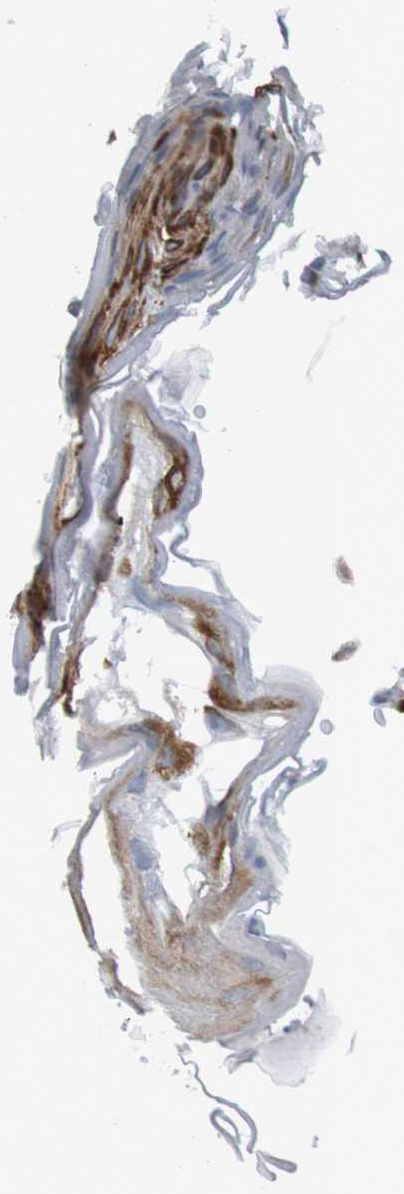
{"staining": {"intensity": "weak", "quantity": "25%-75%", "location": "cytoplasmic/membranous"}, "tissue": "skin cancer", "cell_type": "Tumor cells", "image_type": "cancer", "snomed": [{"axis": "morphology", "description": "Basal cell carcinoma"}, {"axis": "topography", "description": "Skin"}], "caption": "Protein expression analysis of skin basal cell carcinoma exhibits weak cytoplasmic/membranous expression in approximately 25%-75% of tumor cells.", "gene": "SSR1", "patient": {"sex": "female", "age": 70}}